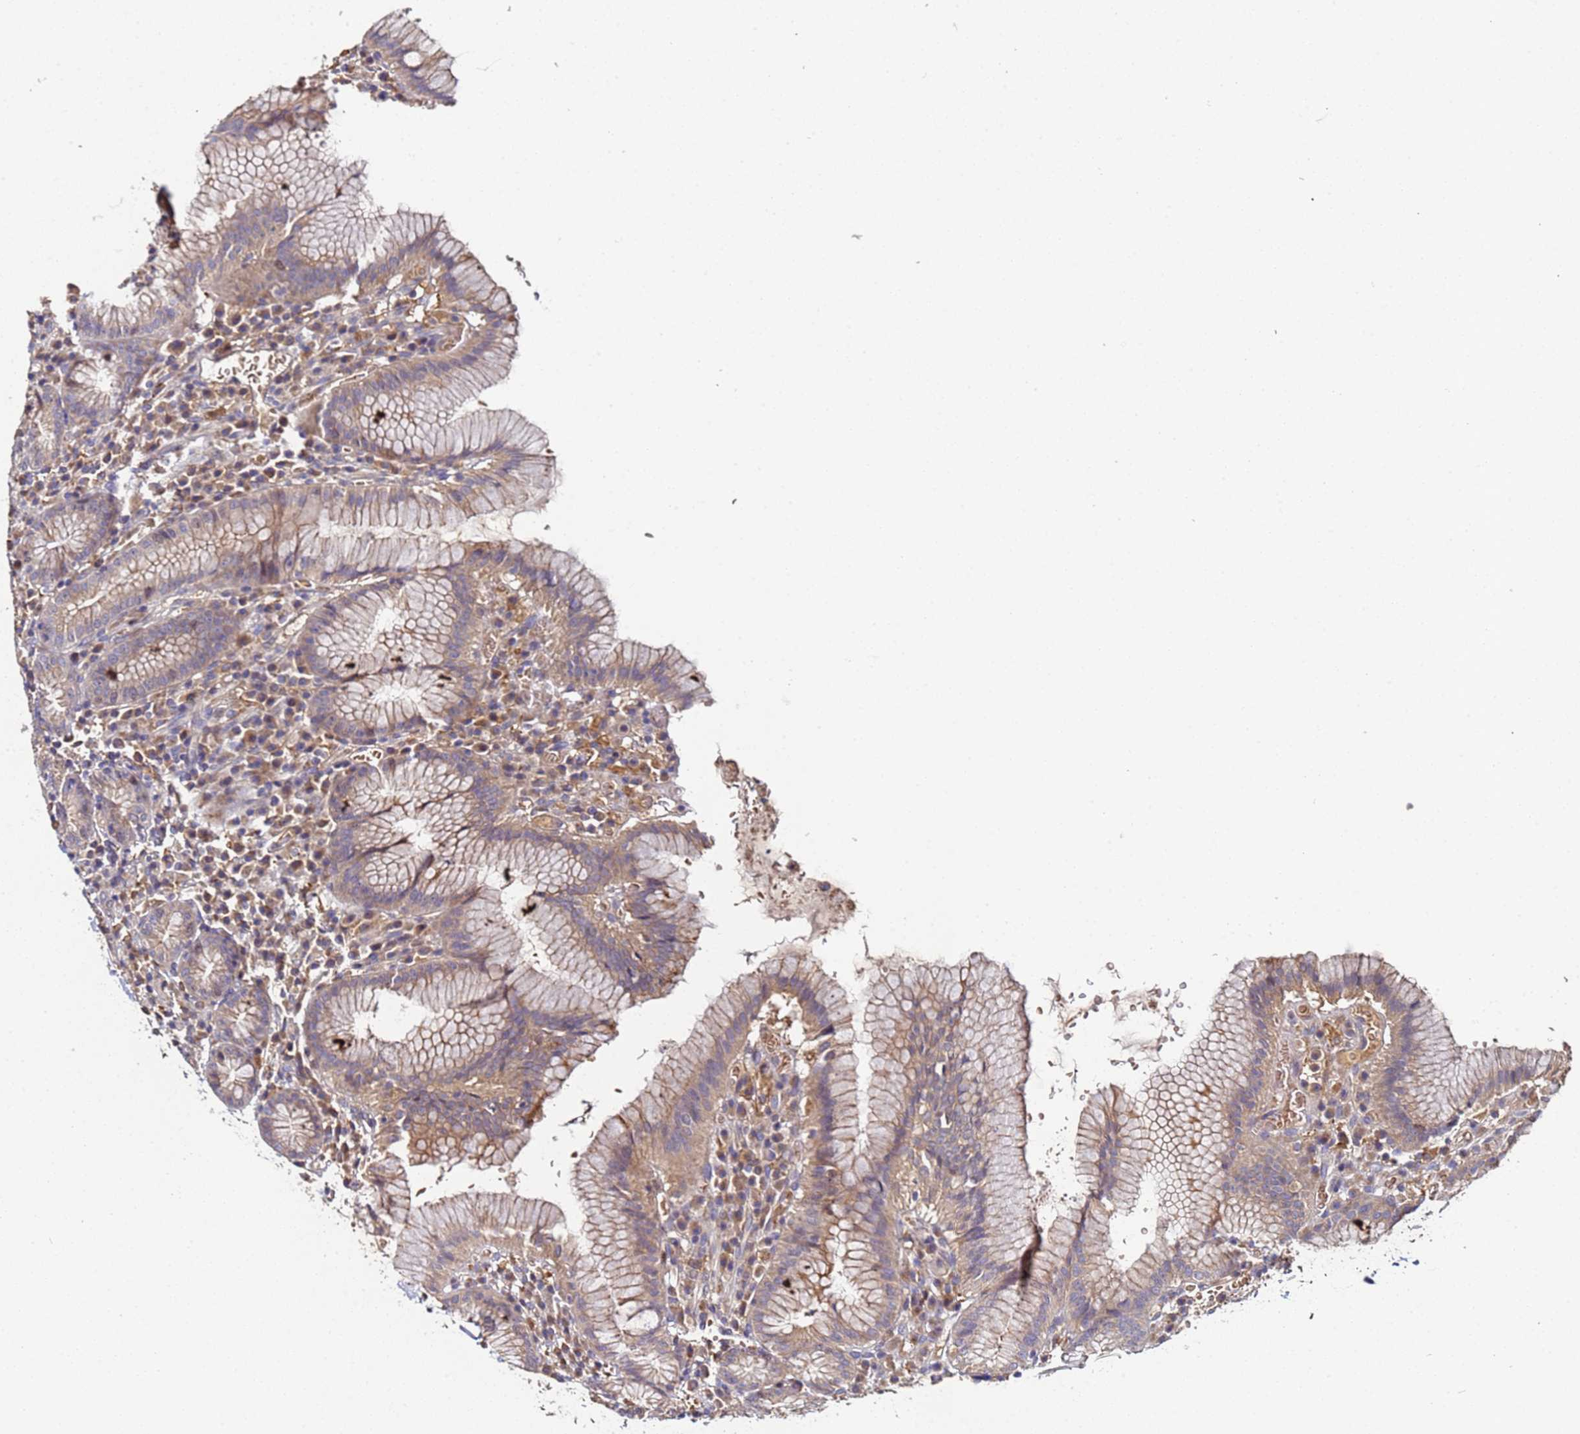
{"staining": {"intensity": "moderate", "quantity": ">75%", "location": "cytoplasmic/membranous"}, "tissue": "stomach", "cell_type": "Glandular cells", "image_type": "normal", "snomed": [{"axis": "morphology", "description": "Normal tissue, NOS"}, {"axis": "topography", "description": "Stomach"}], "caption": "High-magnification brightfield microscopy of unremarkable stomach stained with DAB (3,3'-diaminobenzidine) (brown) and counterstained with hematoxylin (blue). glandular cells exhibit moderate cytoplasmic/membranous positivity is present in approximately>75% of cells.", "gene": "OSER1", "patient": {"sex": "male", "age": 55}}